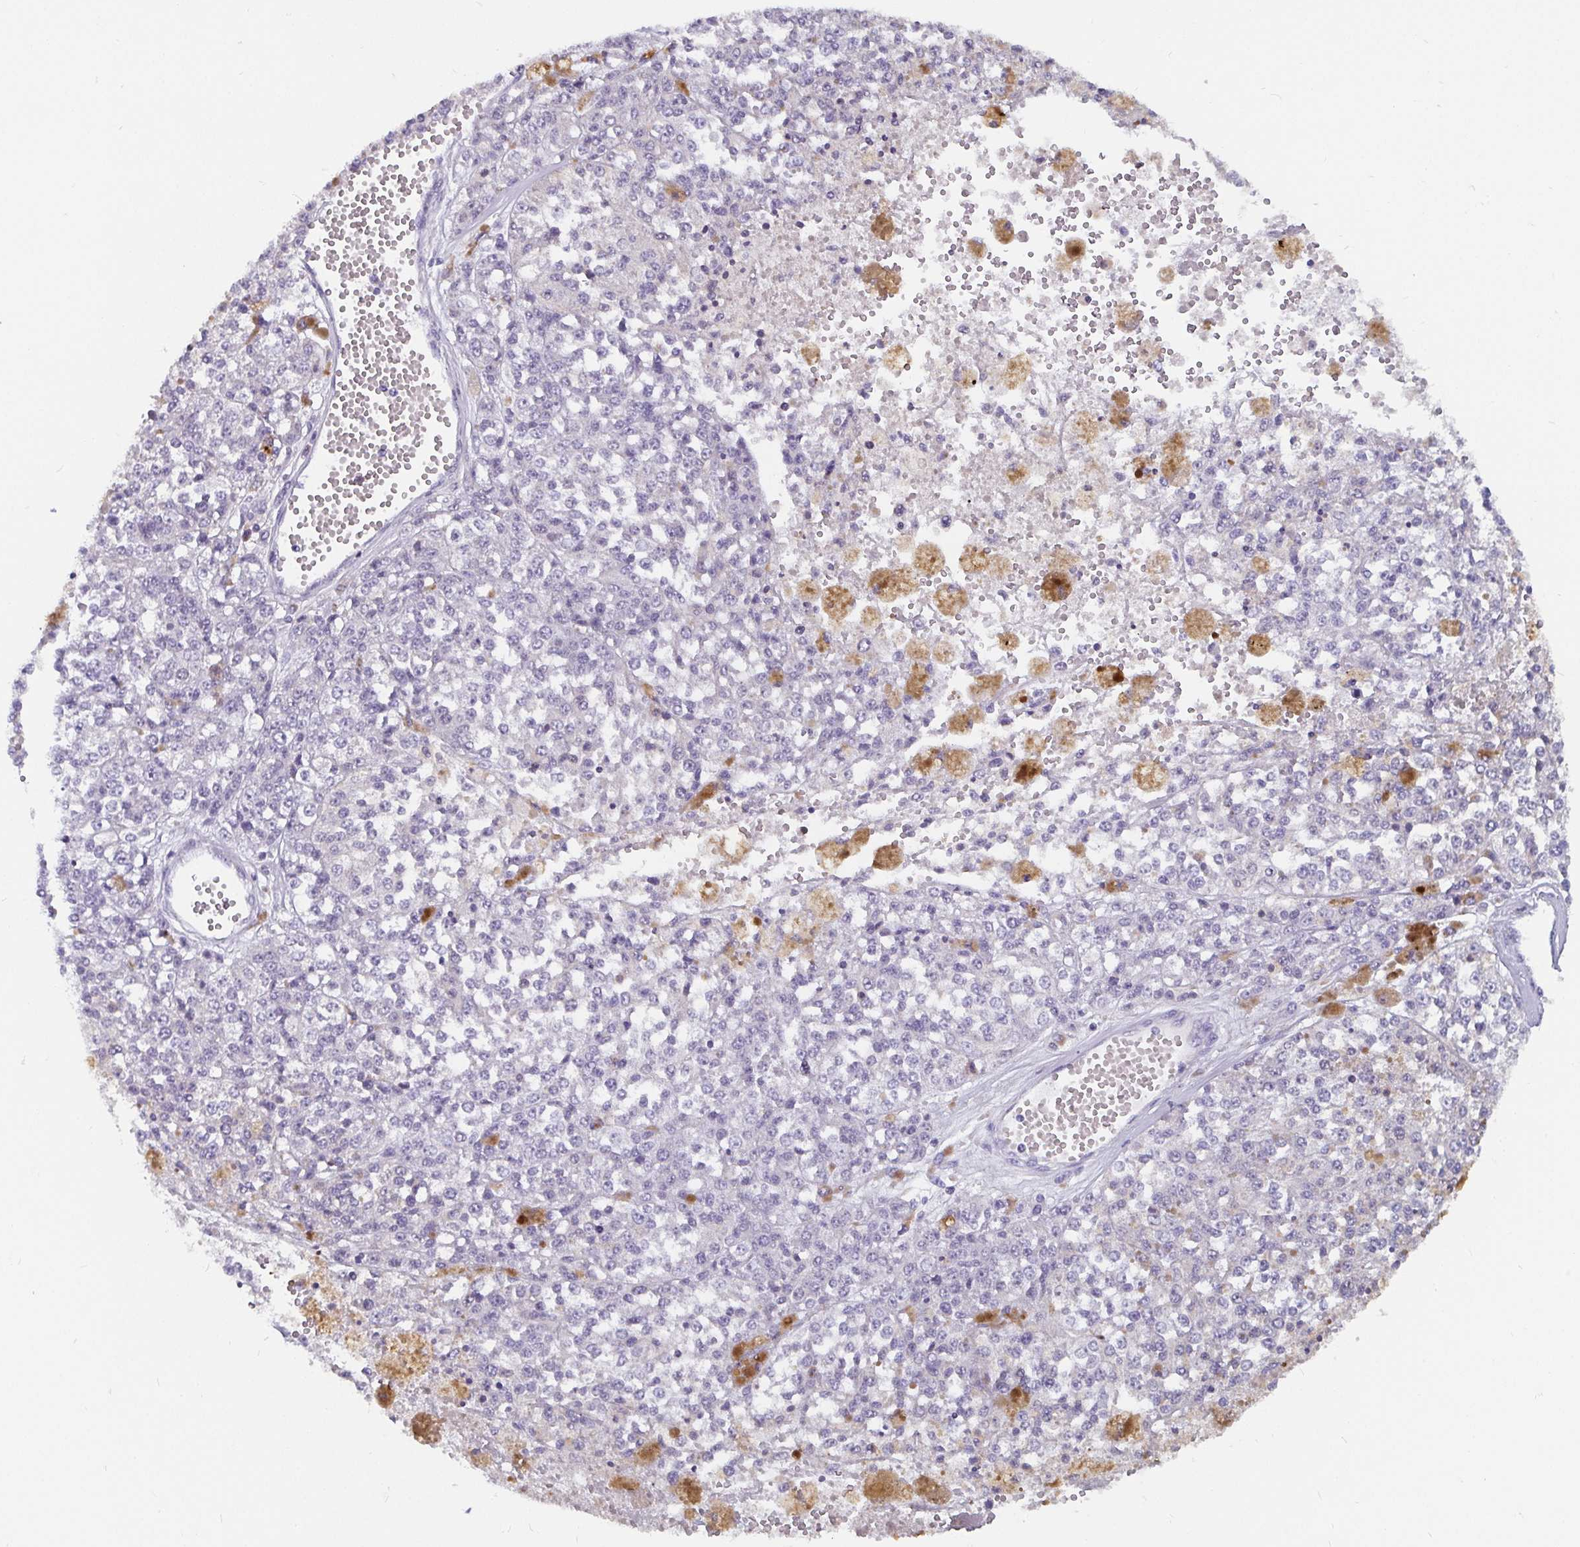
{"staining": {"intensity": "negative", "quantity": "none", "location": "none"}, "tissue": "melanoma", "cell_type": "Tumor cells", "image_type": "cancer", "snomed": [{"axis": "morphology", "description": "Malignant melanoma, Metastatic site"}, {"axis": "topography", "description": "Lymph node"}], "caption": "Immunohistochemistry histopathology image of human malignant melanoma (metastatic site) stained for a protein (brown), which exhibits no expression in tumor cells. (Immunohistochemistry, brightfield microscopy, high magnification).", "gene": "ADAMTS6", "patient": {"sex": "female", "age": 64}}